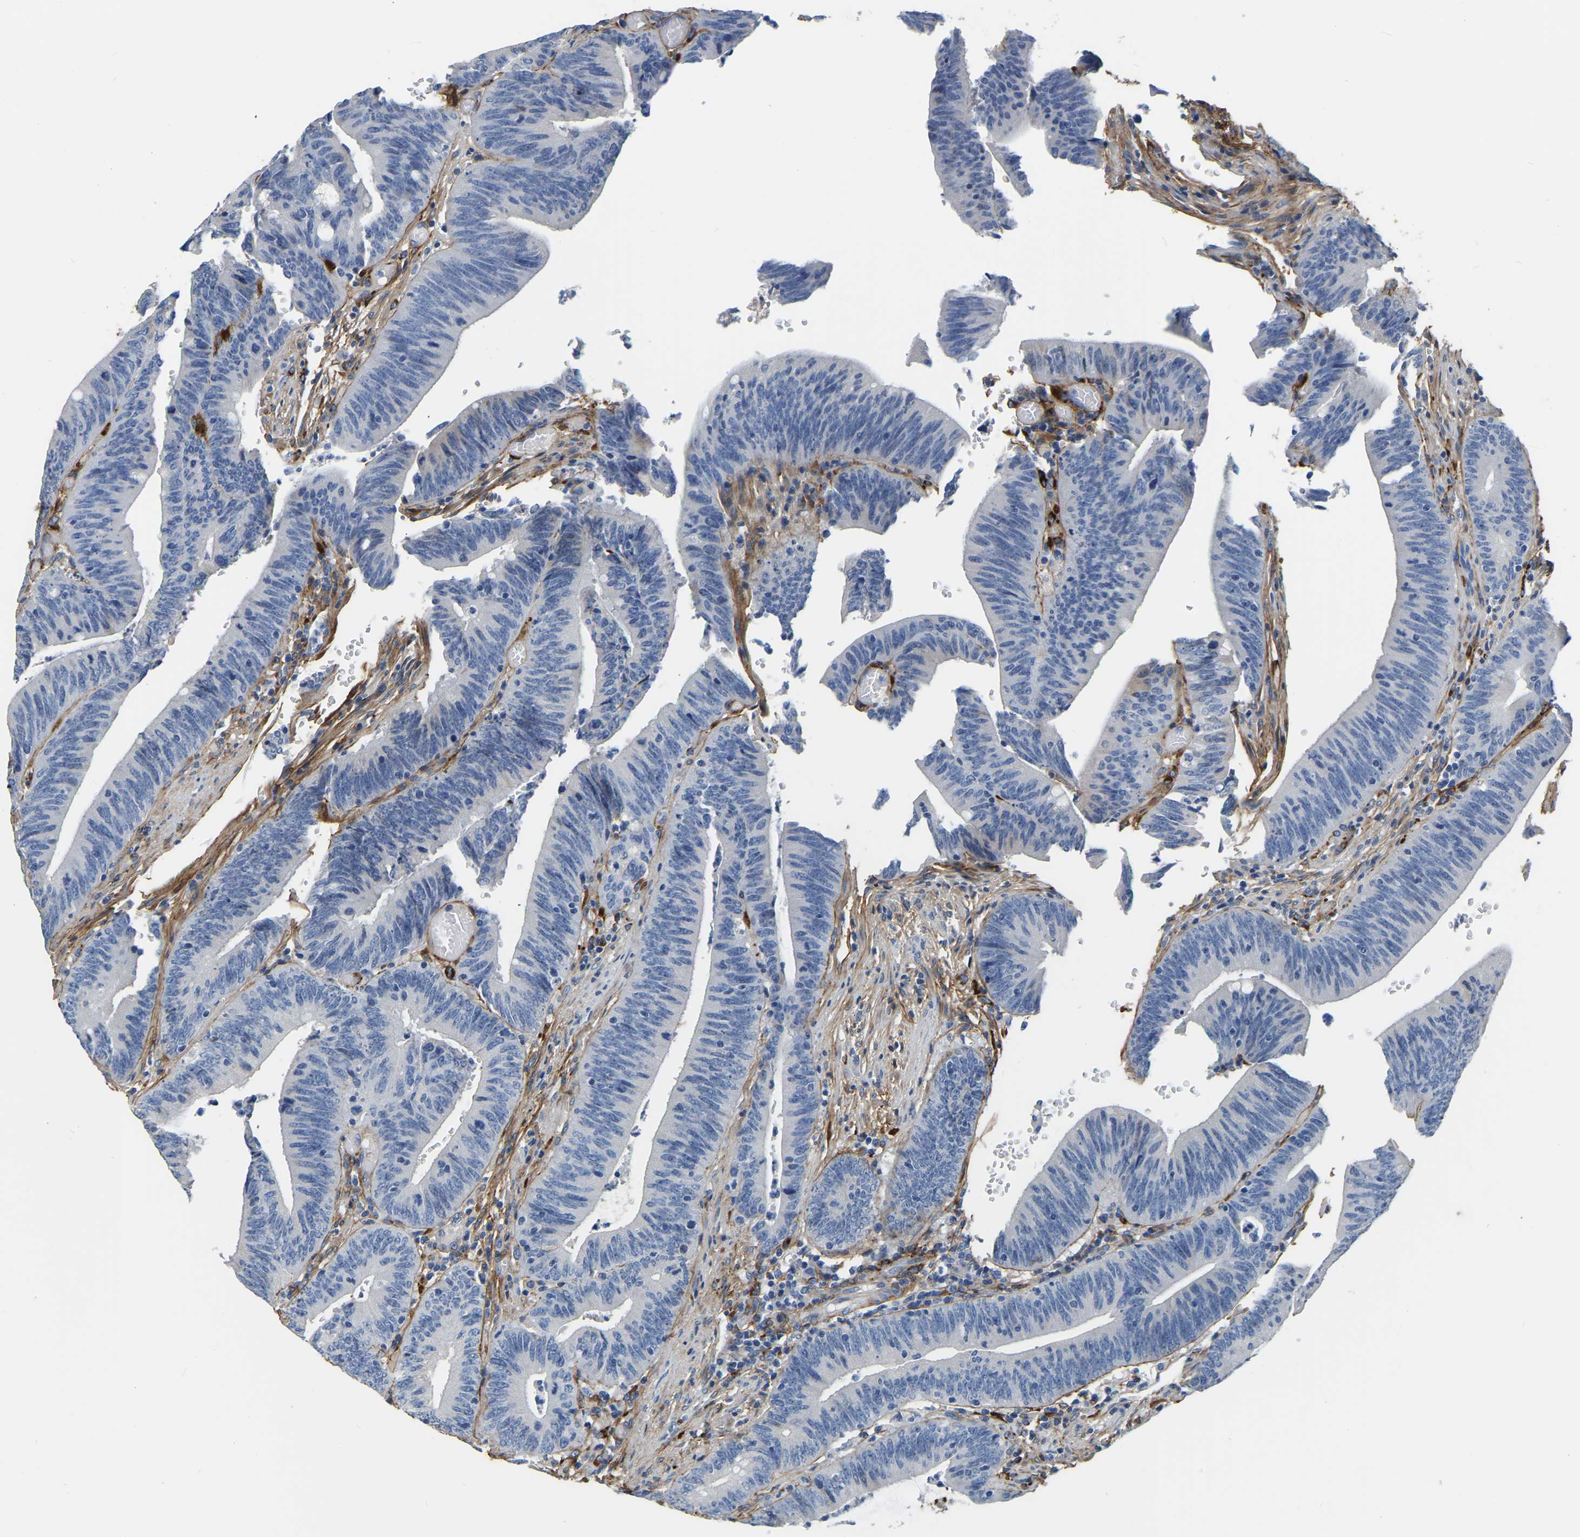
{"staining": {"intensity": "negative", "quantity": "none", "location": "none"}, "tissue": "colorectal cancer", "cell_type": "Tumor cells", "image_type": "cancer", "snomed": [{"axis": "morphology", "description": "Normal tissue, NOS"}, {"axis": "morphology", "description": "Adenocarcinoma, NOS"}, {"axis": "topography", "description": "Rectum"}], "caption": "Immunohistochemical staining of human adenocarcinoma (colorectal) shows no significant staining in tumor cells. (DAB (3,3'-diaminobenzidine) immunohistochemistry (IHC) visualized using brightfield microscopy, high magnification).", "gene": "COL6A1", "patient": {"sex": "female", "age": 66}}